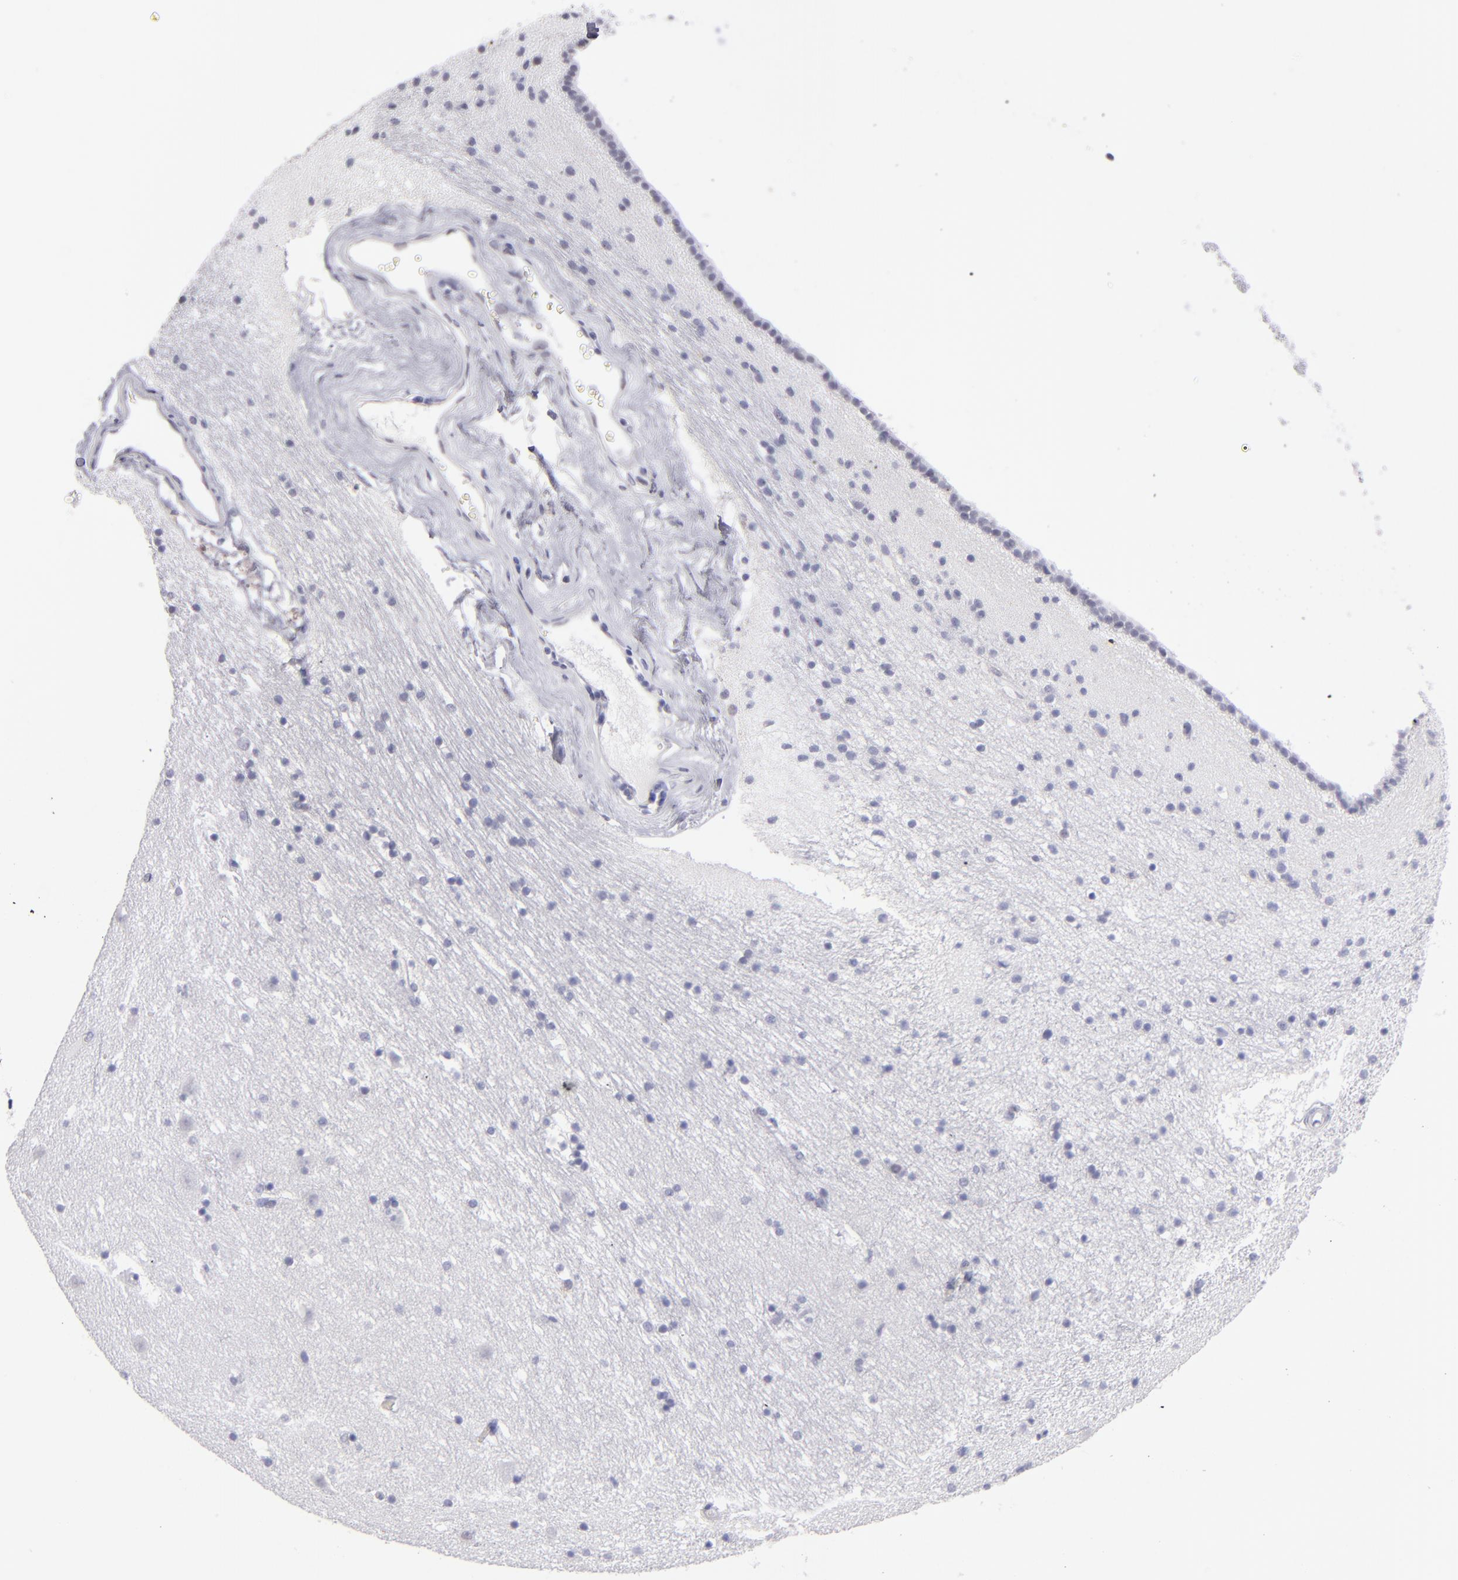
{"staining": {"intensity": "negative", "quantity": "none", "location": "none"}, "tissue": "caudate", "cell_type": "Glial cells", "image_type": "normal", "snomed": [{"axis": "morphology", "description": "Normal tissue, NOS"}, {"axis": "topography", "description": "Lateral ventricle wall"}], "caption": "This micrograph is of benign caudate stained with immunohistochemistry (IHC) to label a protein in brown with the nuclei are counter-stained blue. There is no staining in glial cells.", "gene": "ALDOB", "patient": {"sex": "male", "age": 45}}